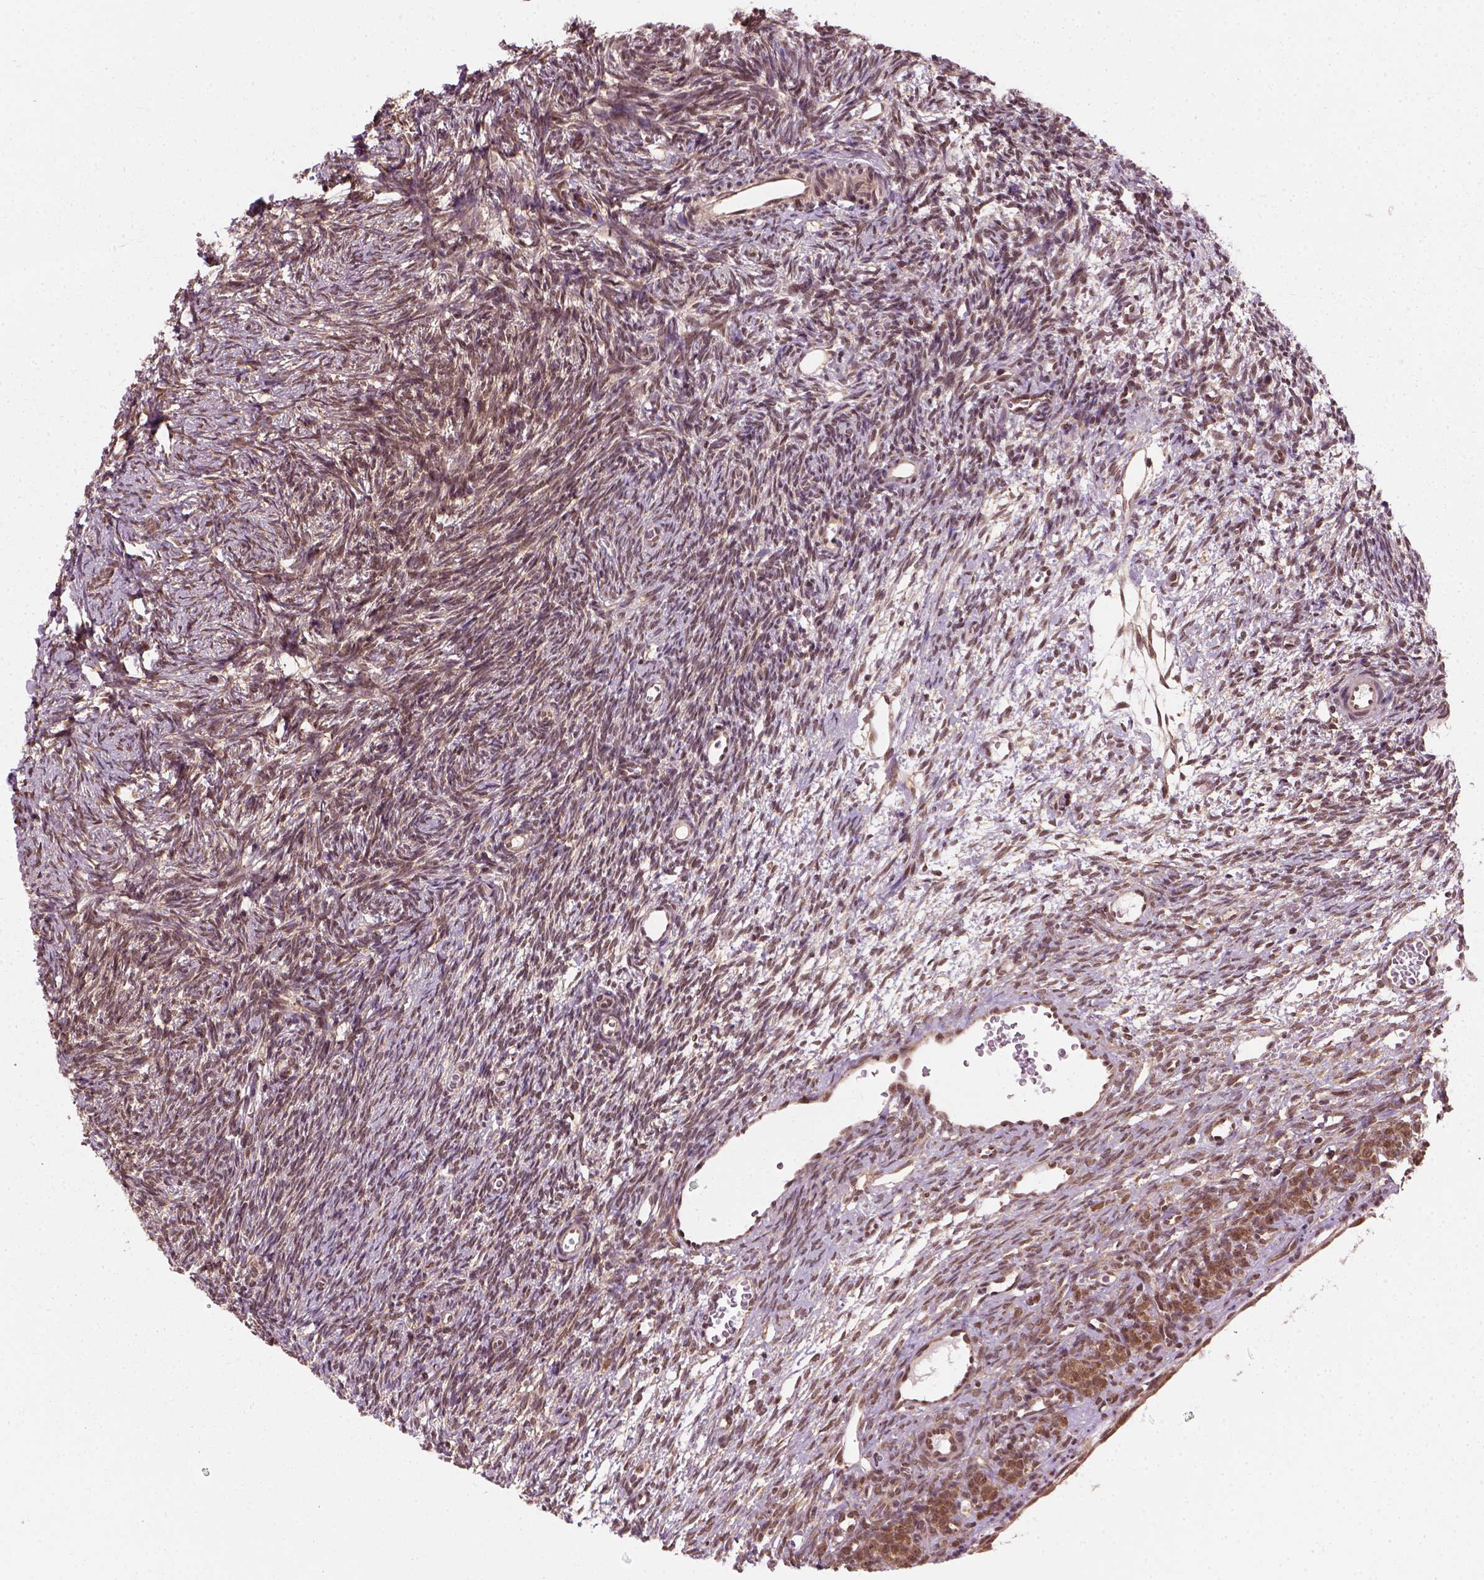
{"staining": {"intensity": "strong", "quantity": ">75%", "location": "cytoplasmic/membranous,nuclear"}, "tissue": "ovary", "cell_type": "Follicle cells", "image_type": "normal", "snomed": [{"axis": "morphology", "description": "Normal tissue, NOS"}, {"axis": "topography", "description": "Ovary"}], "caption": "IHC of normal human ovary exhibits high levels of strong cytoplasmic/membranous,nuclear expression in about >75% of follicle cells.", "gene": "NUDT9", "patient": {"sex": "female", "age": 34}}